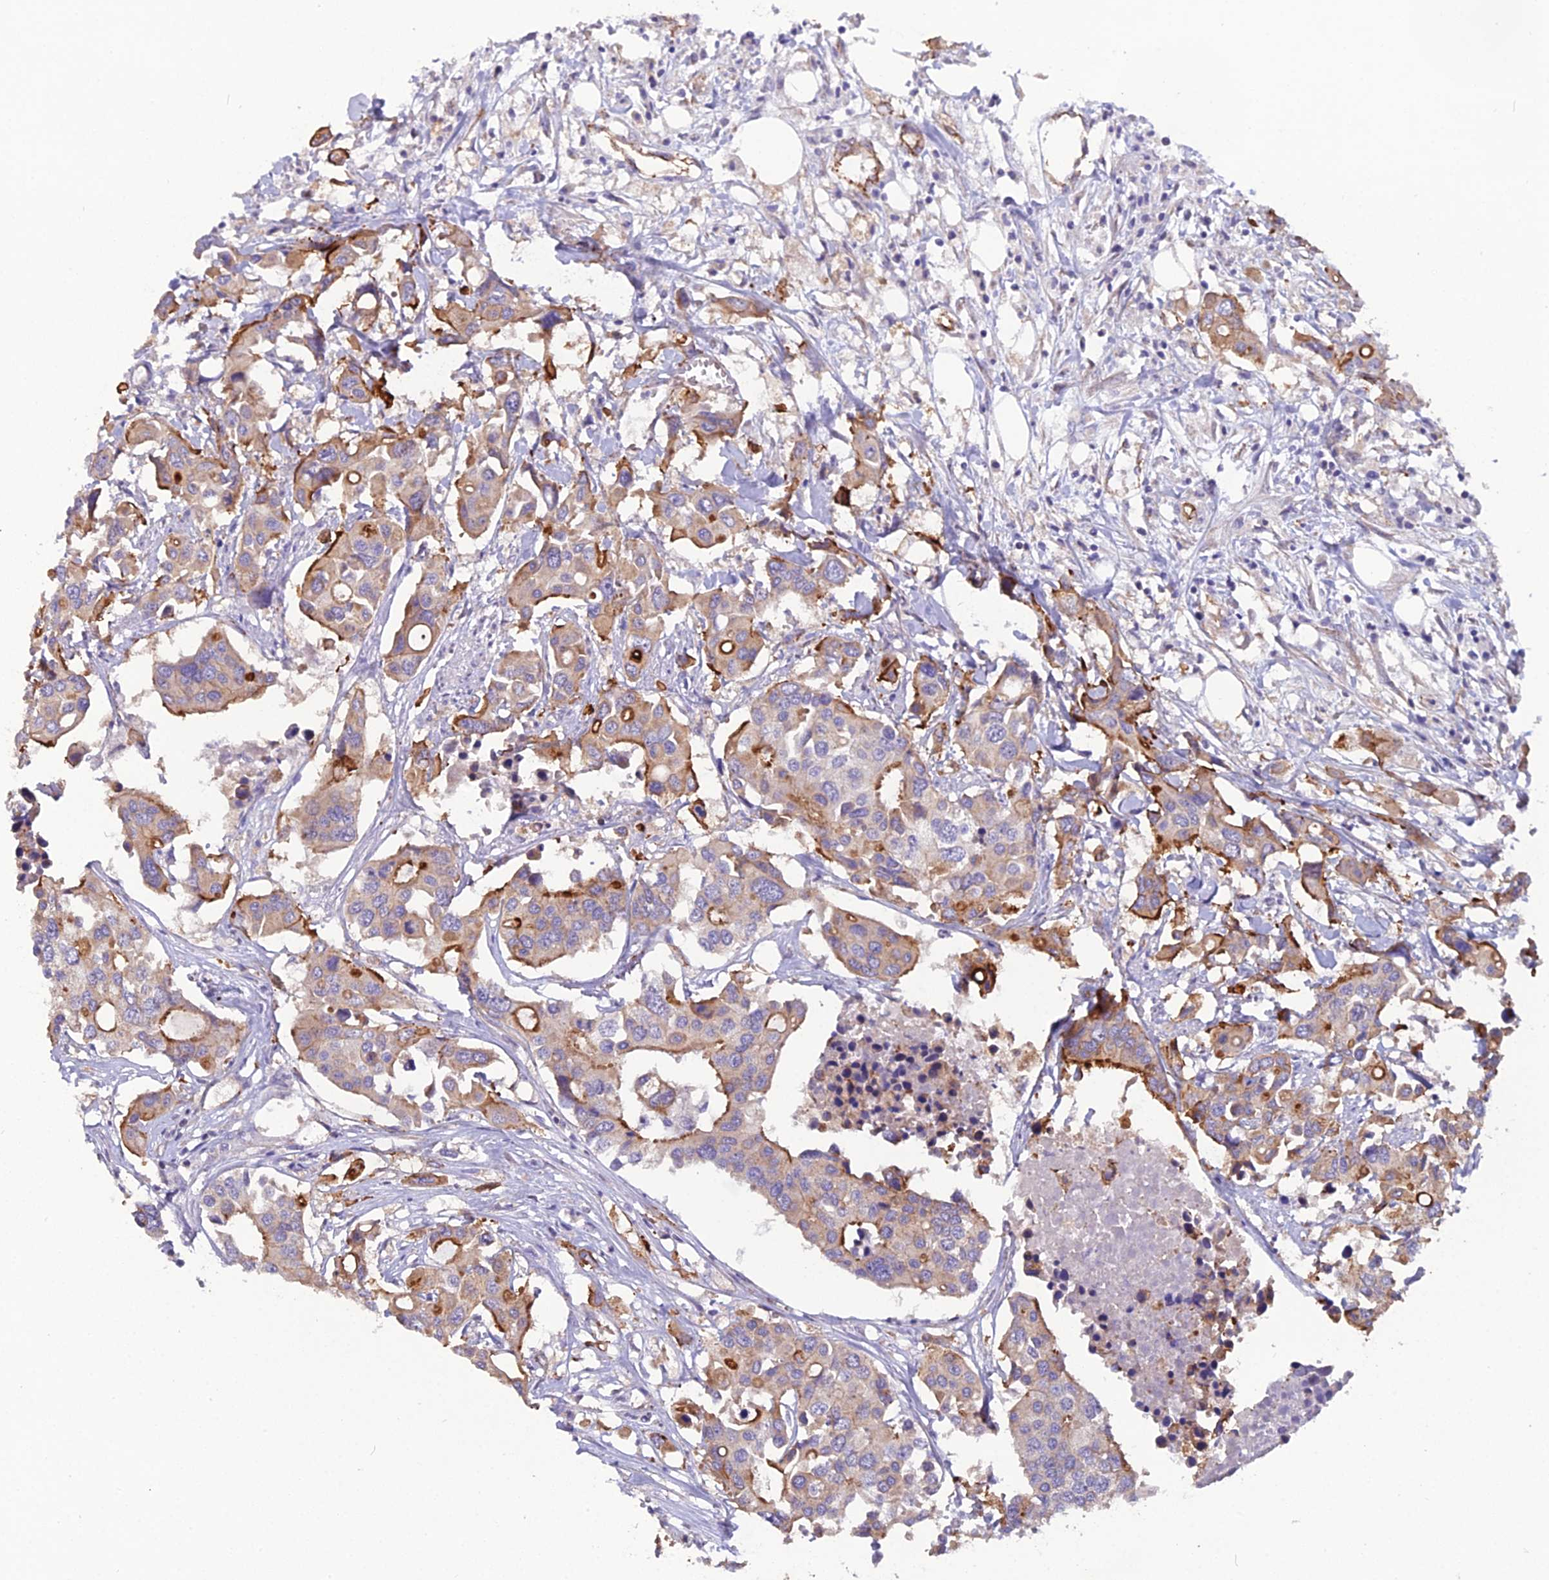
{"staining": {"intensity": "moderate", "quantity": "25%-75%", "location": "cytoplasmic/membranous"}, "tissue": "colorectal cancer", "cell_type": "Tumor cells", "image_type": "cancer", "snomed": [{"axis": "morphology", "description": "Adenocarcinoma, NOS"}, {"axis": "topography", "description": "Colon"}], "caption": "IHC histopathology image of neoplastic tissue: colorectal cancer (adenocarcinoma) stained using immunohistochemistry reveals medium levels of moderate protein expression localized specifically in the cytoplasmic/membranous of tumor cells, appearing as a cytoplasmic/membranous brown color.", "gene": "CFAP47", "patient": {"sex": "male", "age": 77}}